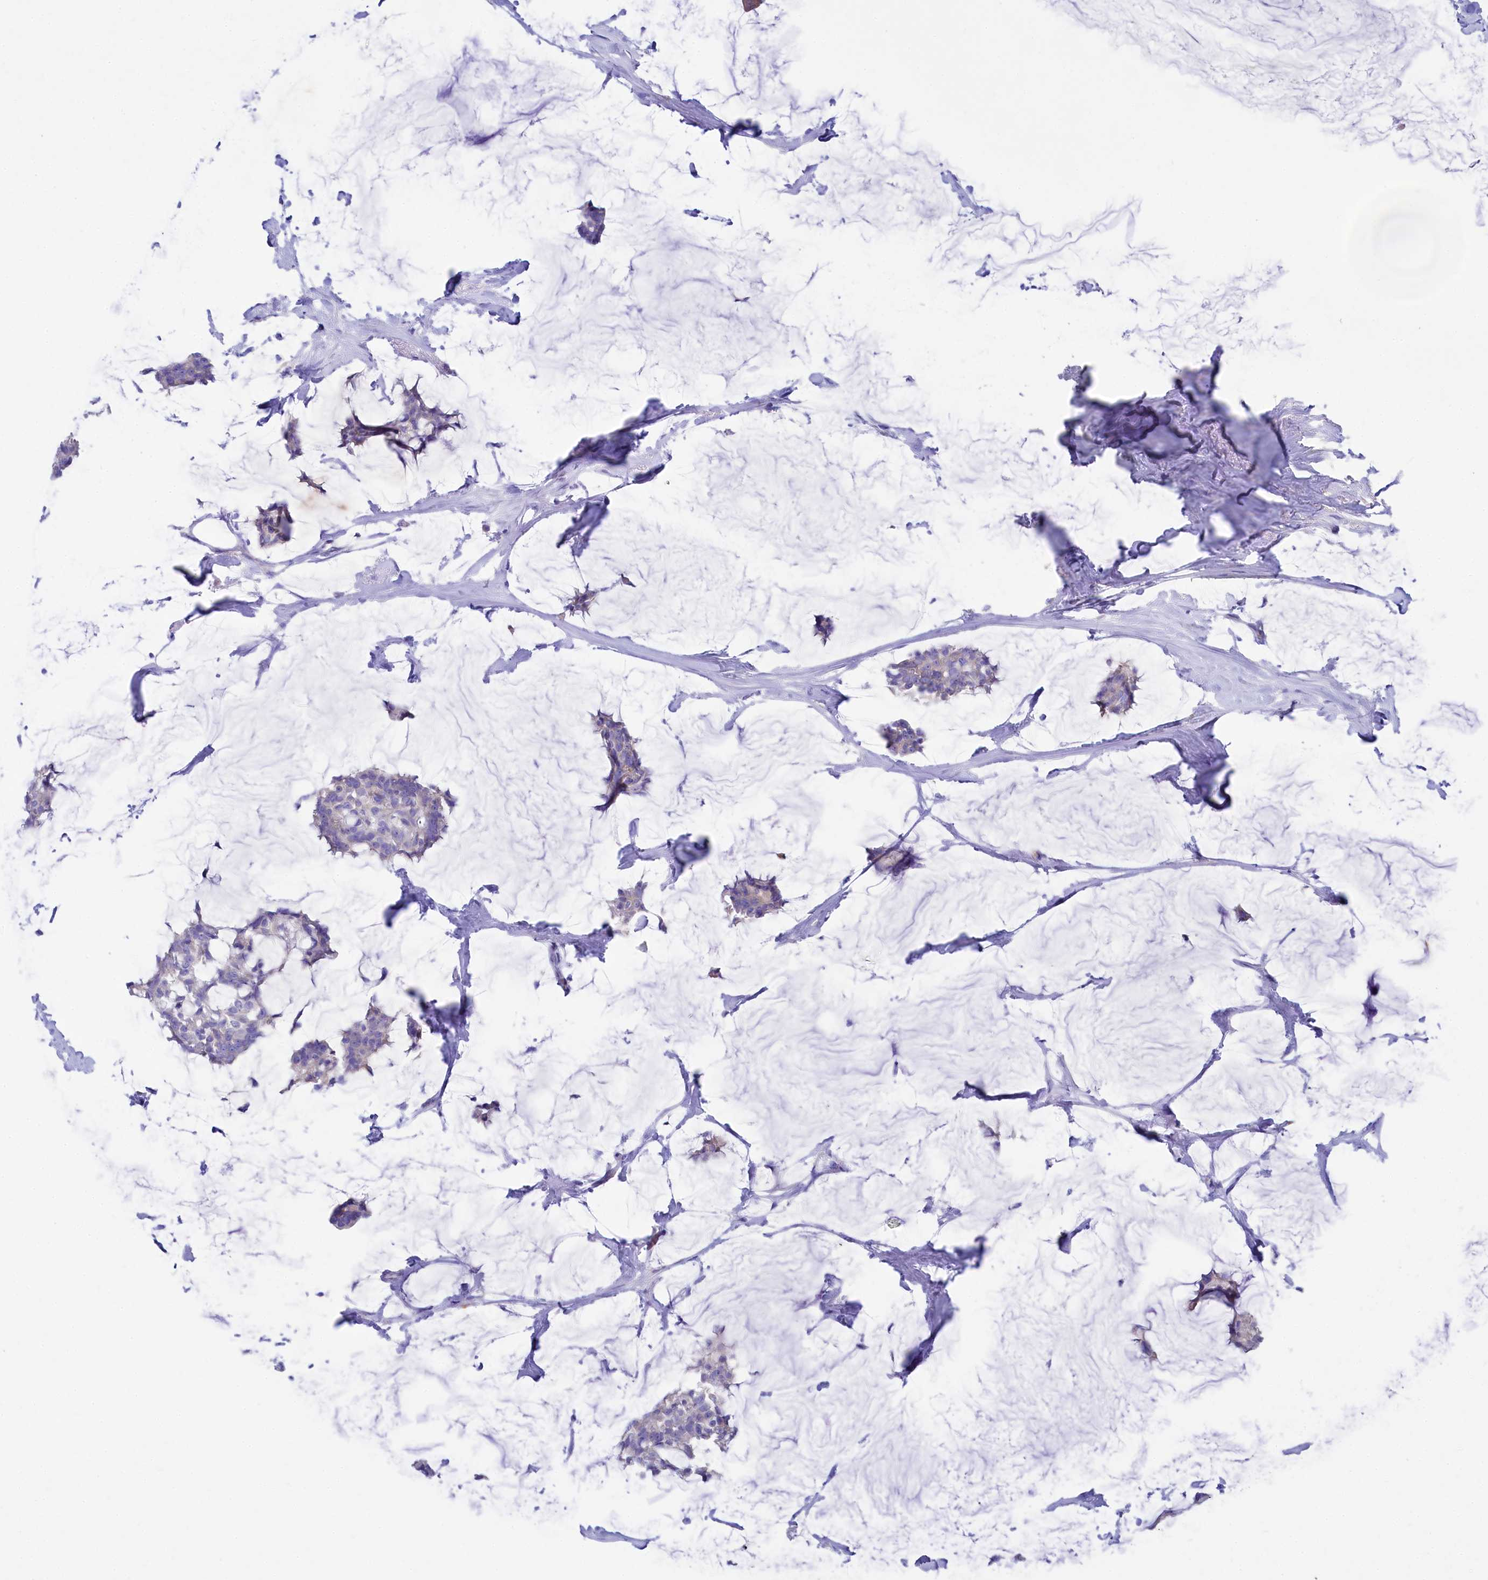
{"staining": {"intensity": "negative", "quantity": "none", "location": "none"}, "tissue": "breast cancer", "cell_type": "Tumor cells", "image_type": "cancer", "snomed": [{"axis": "morphology", "description": "Duct carcinoma"}, {"axis": "topography", "description": "Breast"}], "caption": "This is an immunohistochemistry (IHC) photomicrograph of breast cancer (invasive ductal carcinoma). There is no staining in tumor cells.", "gene": "VPS26B", "patient": {"sex": "female", "age": 93}}